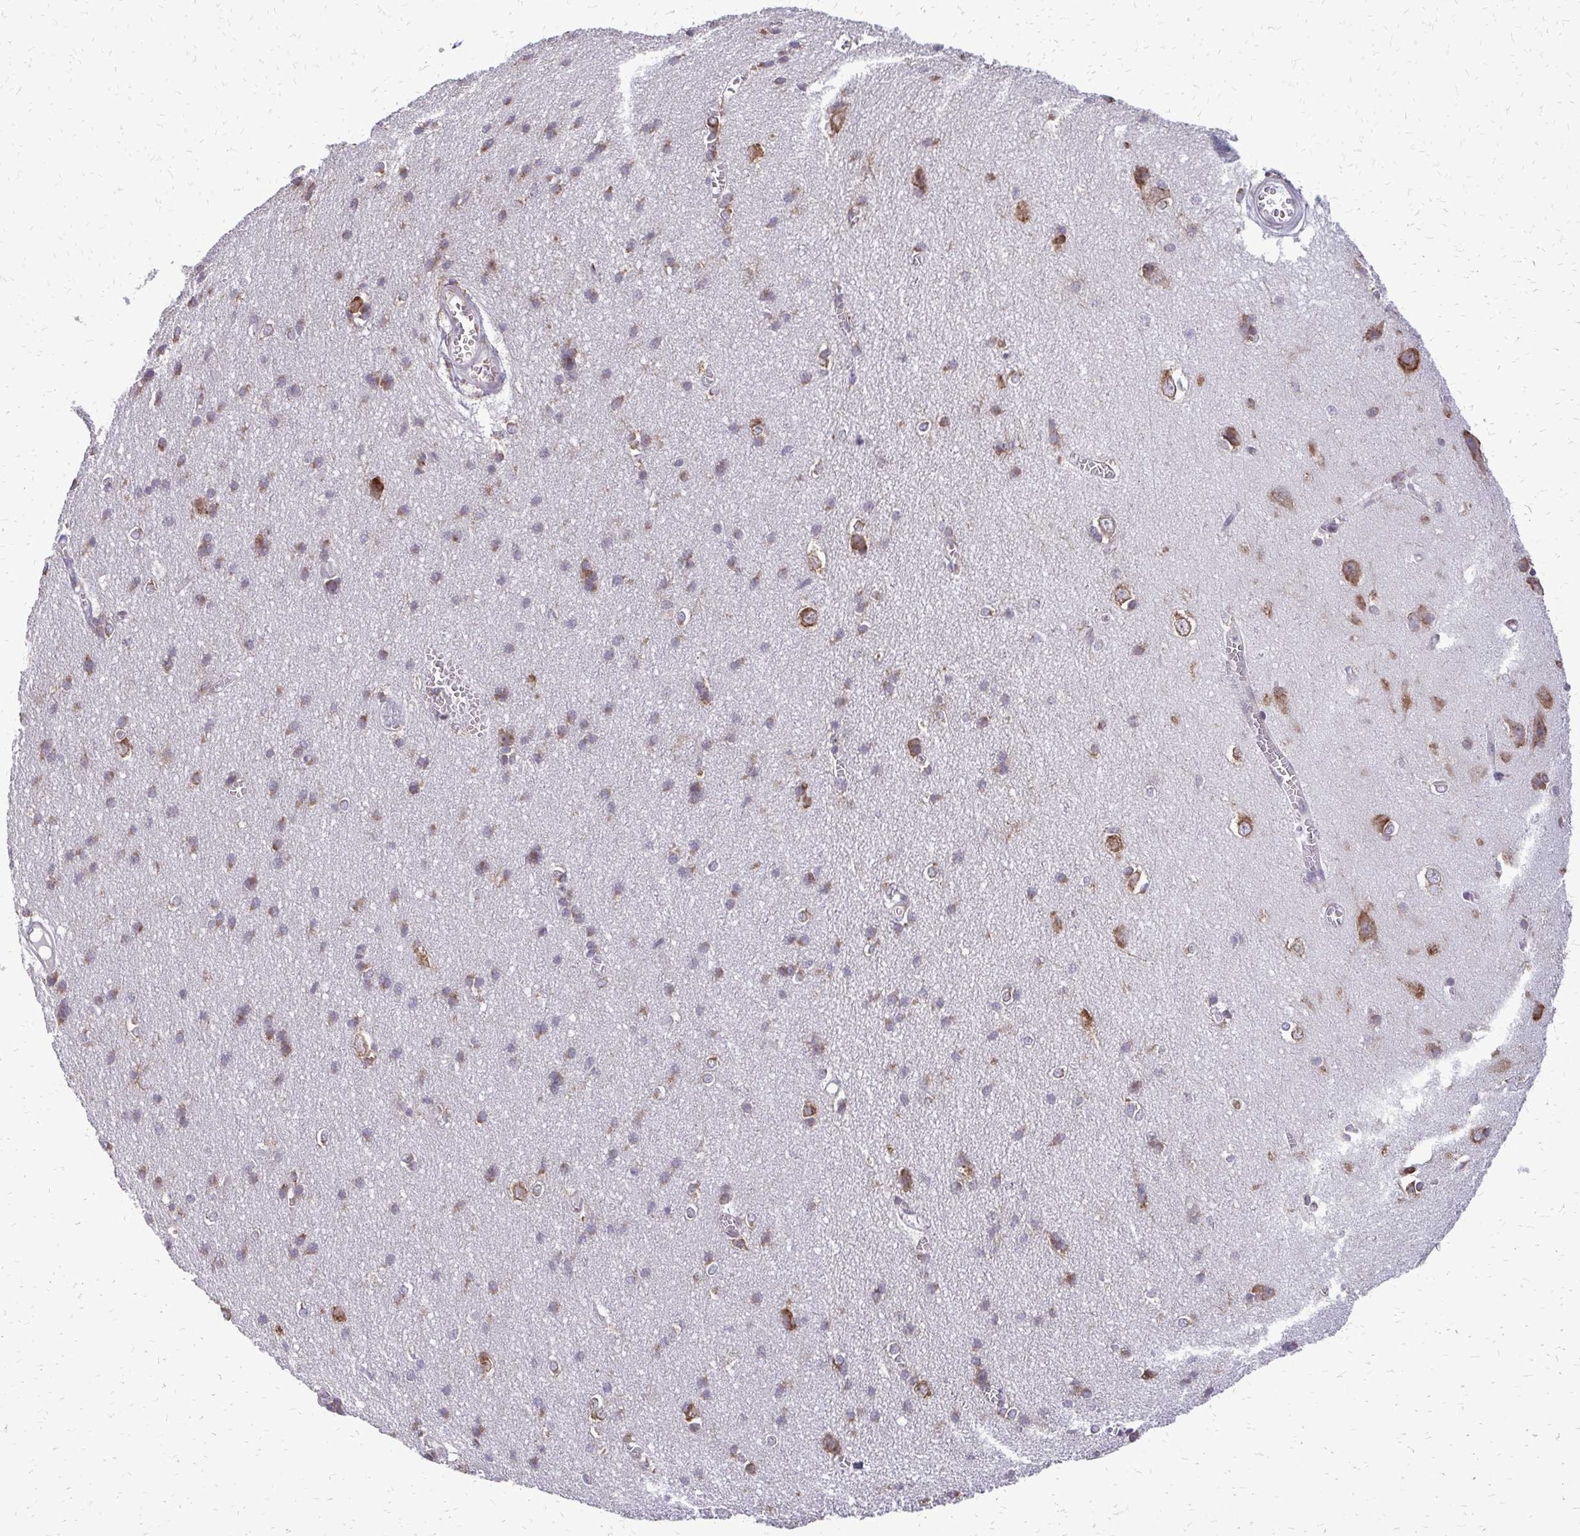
{"staining": {"intensity": "weak", "quantity": "<25%", "location": "cytoplasmic/membranous"}, "tissue": "cerebral cortex", "cell_type": "Endothelial cells", "image_type": "normal", "snomed": [{"axis": "morphology", "description": "Normal tissue, NOS"}, {"axis": "topography", "description": "Cerebral cortex"}], "caption": "This is a histopathology image of immunohistochemistry staining of benign cerebral cortex, which shows no staining in endothelial cells.", "gene": "RPS3", "patient": {"sex": "male", "age": 37}}